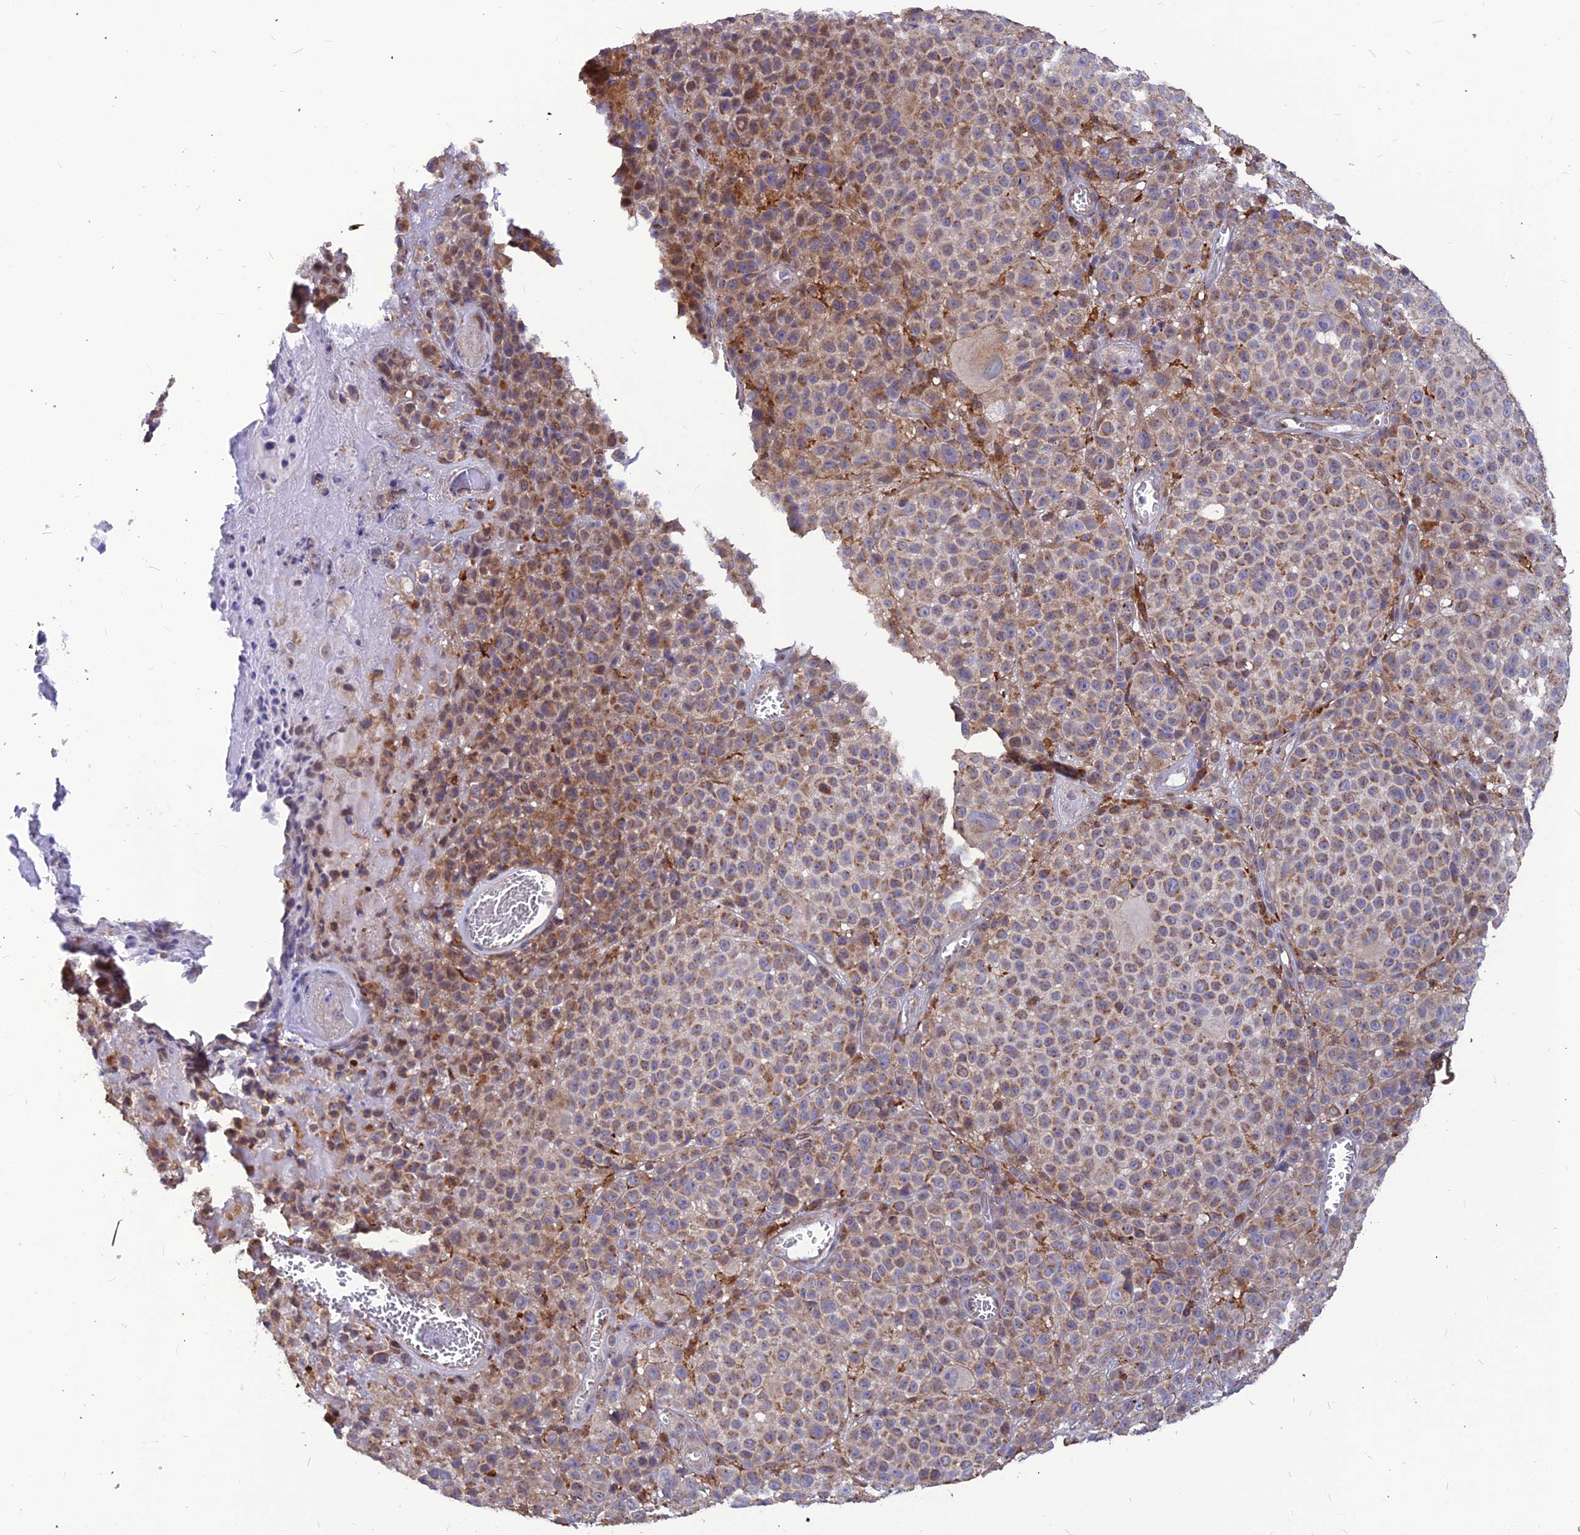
{"staining": {"intensity": "moderate", "quantity": ">75%", "location": "cytoplasmic/membranous"}, "tissue": "melanoma", "cell_type": "Tumor cells", "image_type": "cancer", "snomed": [{"axis": "morphology", "description": "Malignant melanoma, NOS"}, {"axis": "topography", "description": "Skin"}], "caption": "This histopathology image demonstrates immunohistochemistry (IHC) staining of melanoma, with medium moderate cytoplasmic/membranous positivity in approximately >75% of tumor cells.", "gene": "LEKR1", "patient": {"sex": "female", "age": 94}}